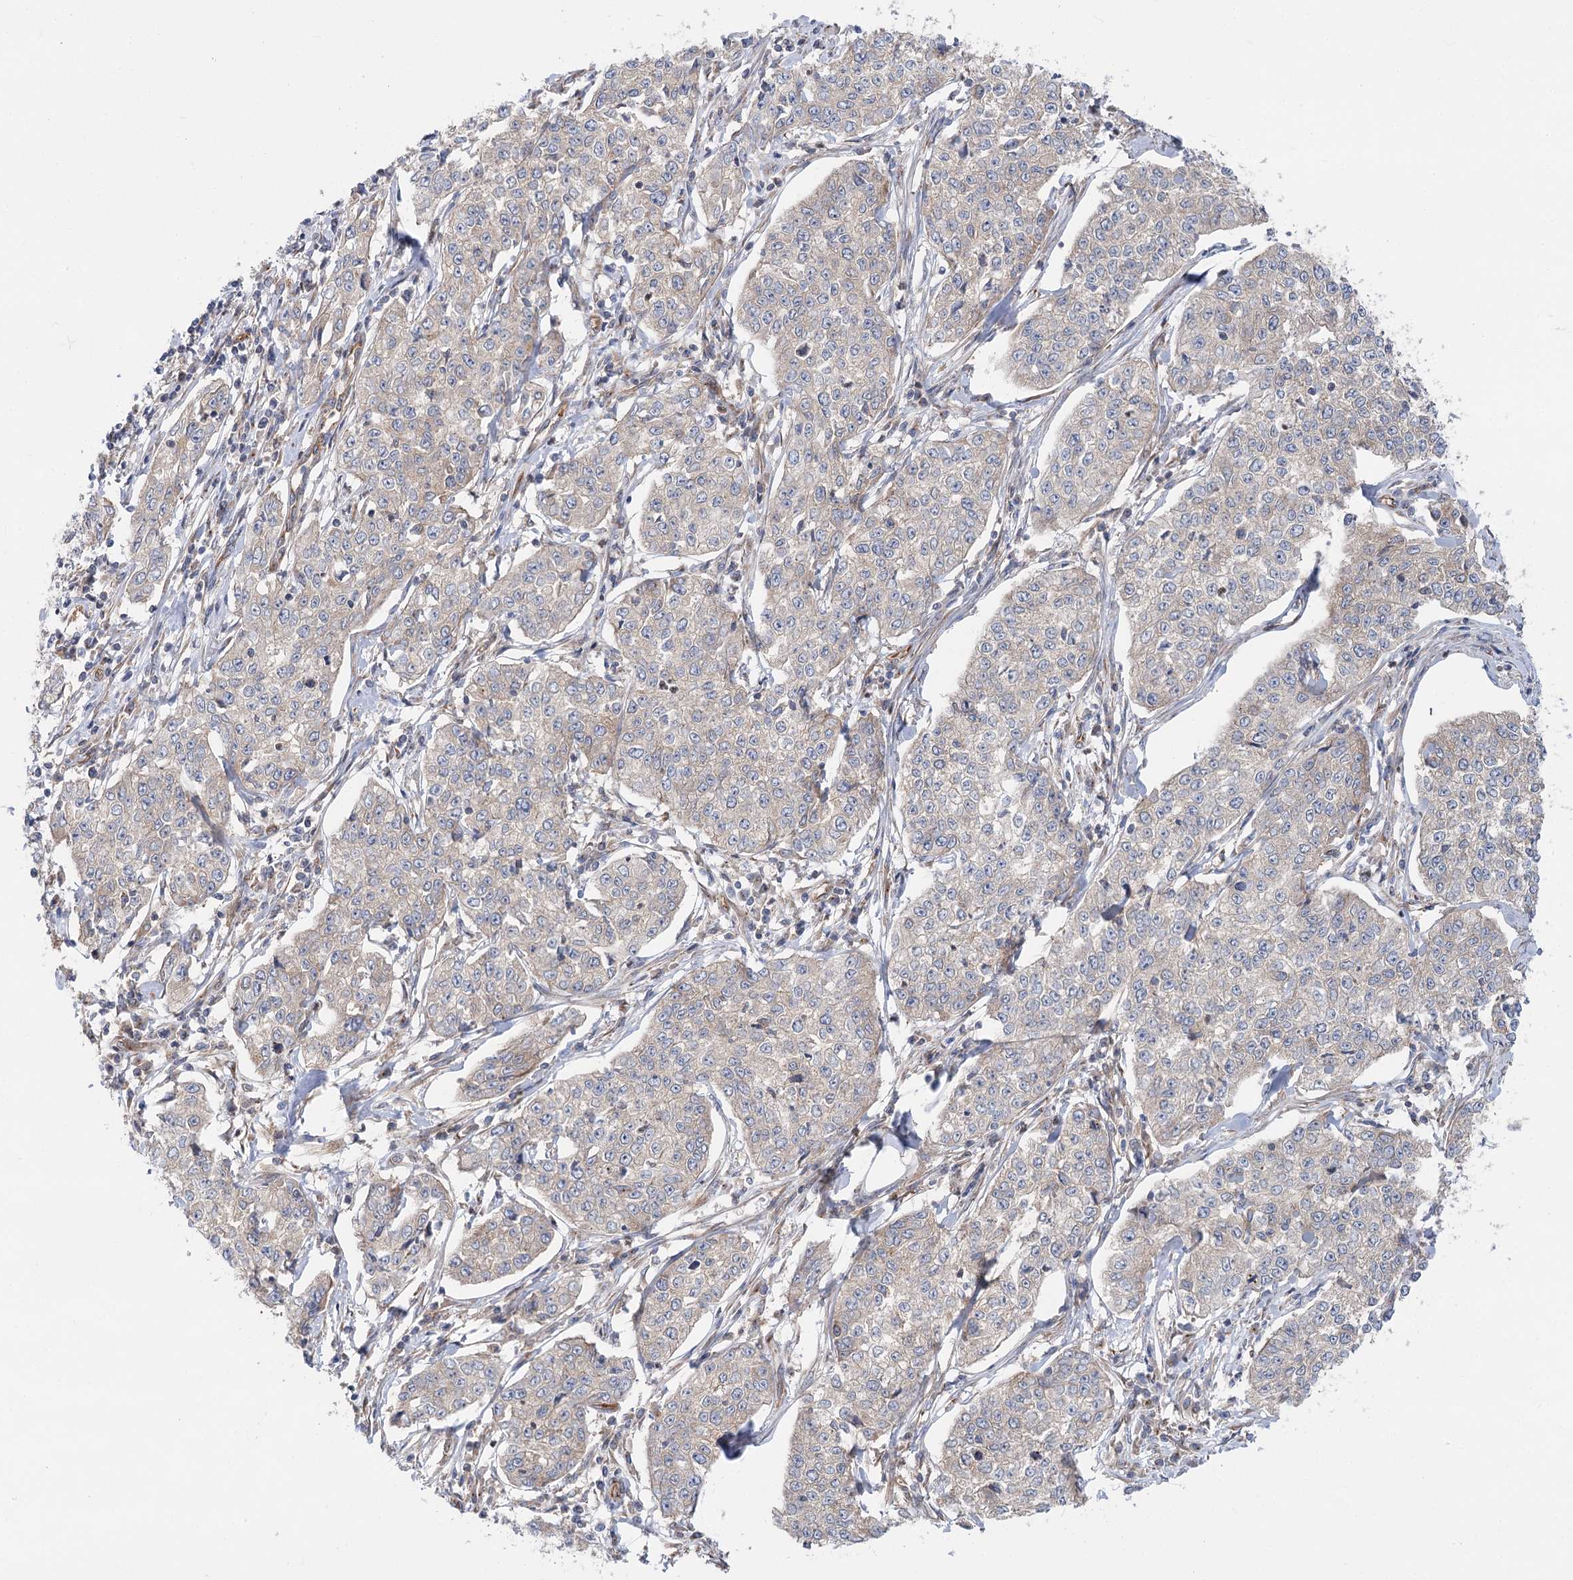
{"staining": {"intensity": "weak", "quantity": "<25%", "location": "cytoplasmic/membranous"}, "tissue": "cervical cancer", "cell_type": "Tumor cells", "image_type": "cancer", "snomed": [{"axis": "morphology", "description": "Squamous cell carcinoma, NOS"}, {"axis": "topography", "description": "Cervix"}], "caption": "IHC micrograph of neoplastic tissue: cervical cancer stained with DAB (3,3'-diaminobenzidine) exhibits no significant protein expression in tumor cells. The staining was performed using DAB (3,3'-diaminobenzidine) to visualize the protein expression in brown, while the nuclei were stained in blue with hematoxylin (Magnification: 20x).", "gene": "SCN11A", "patient": {"sex": "female", "age": 35}}